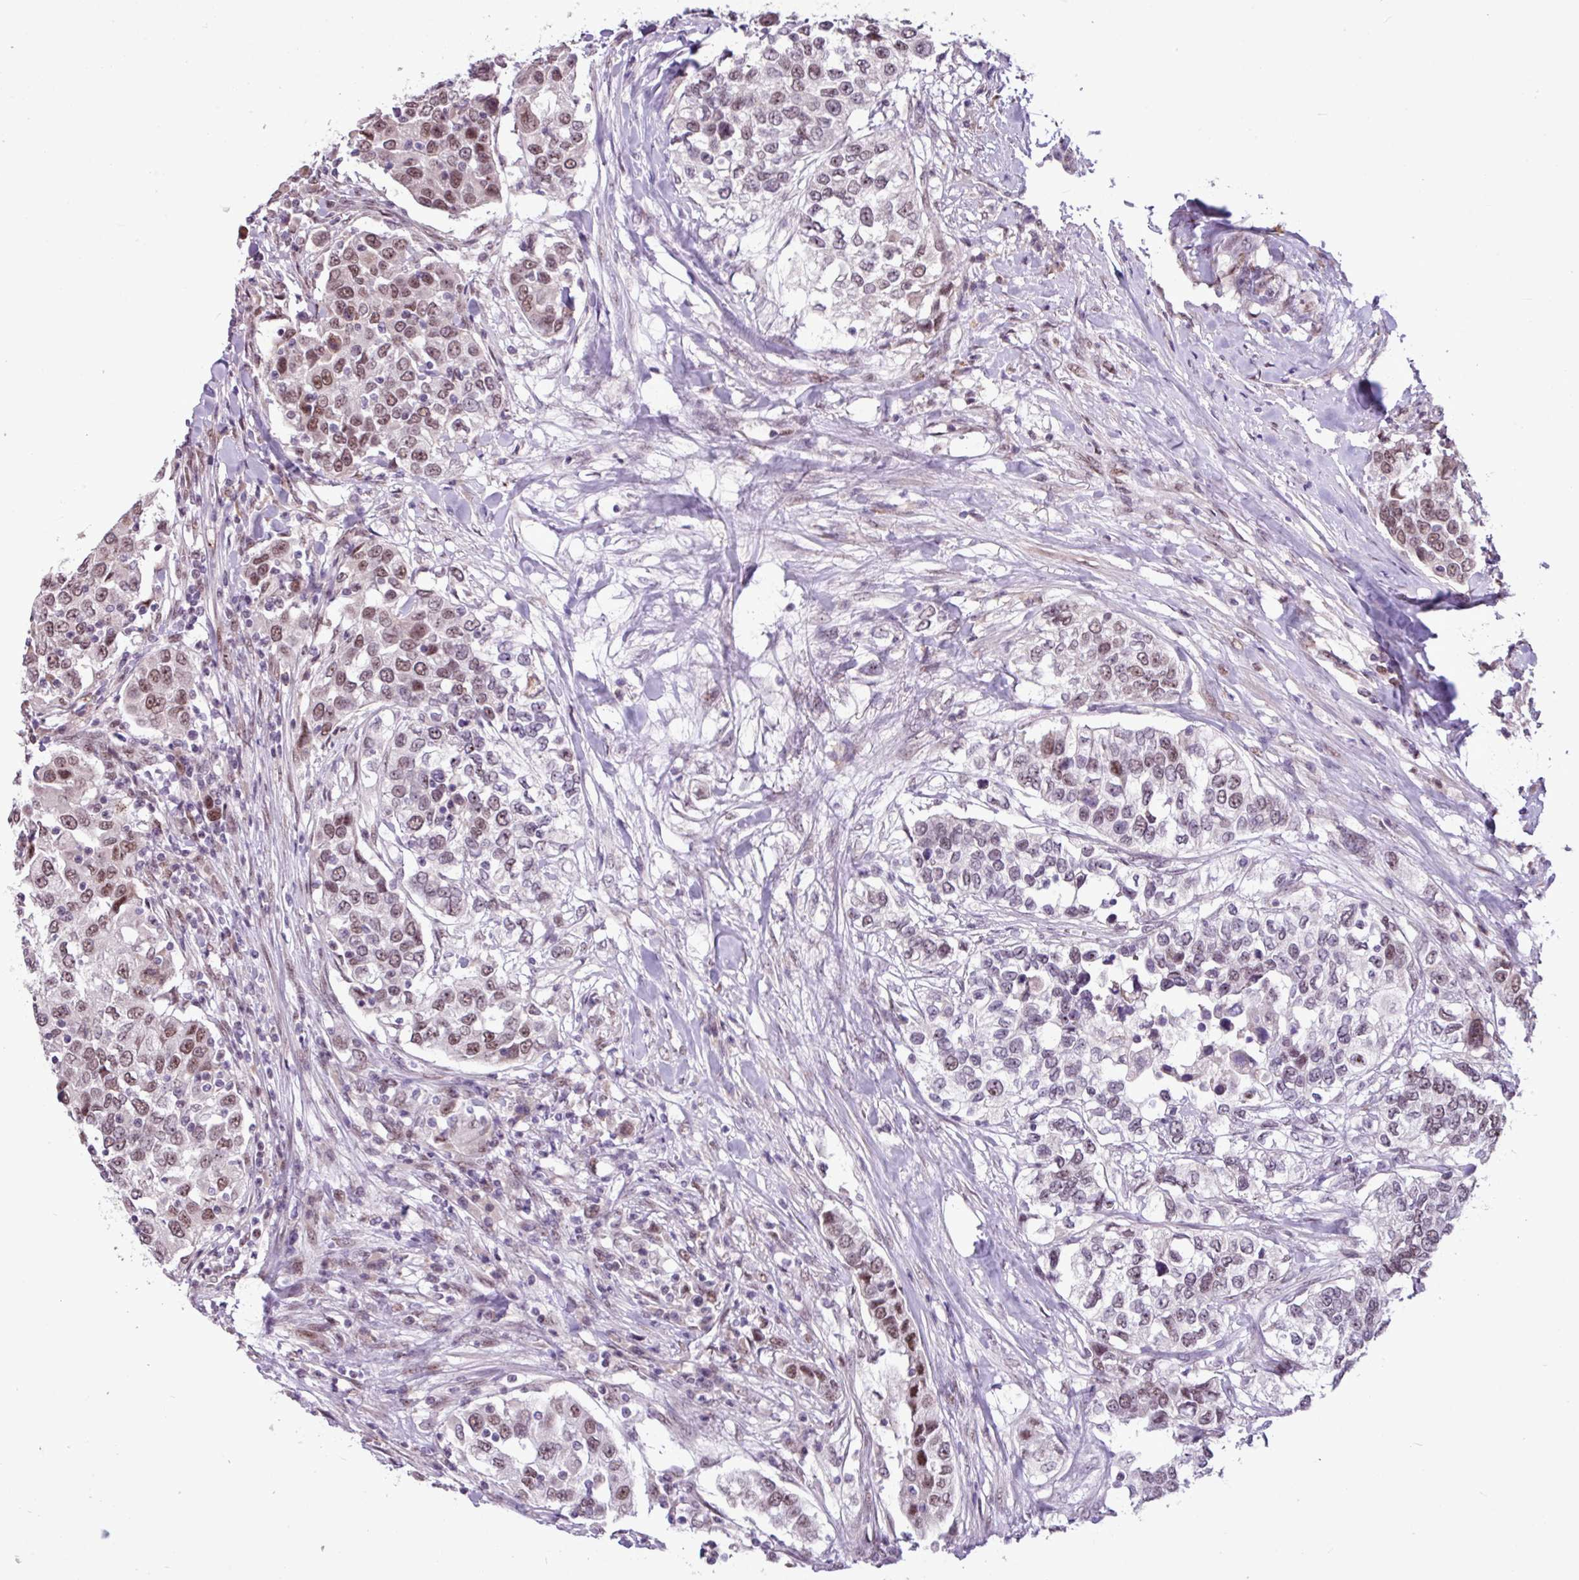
{"staining": {"intensity": "moderate", "quantity": ">75%", "location": "nuclear"}, "tissue": "urothelial cancer", "cell_type": "Tumor cells", "image_type": "cancer", "snomed": [{"axis": "morphology", "description": "Urothelial carcinoma, High grade"}, {"axis": "topography", "description": "Urinary bladder"}], "caption": "Protein expression analysis of urothelial cancer shows moderate nuclear staining in about >75% of tumor cells.", "gene": "UTP18", "patient": {"sex": "female", "age": 80}}